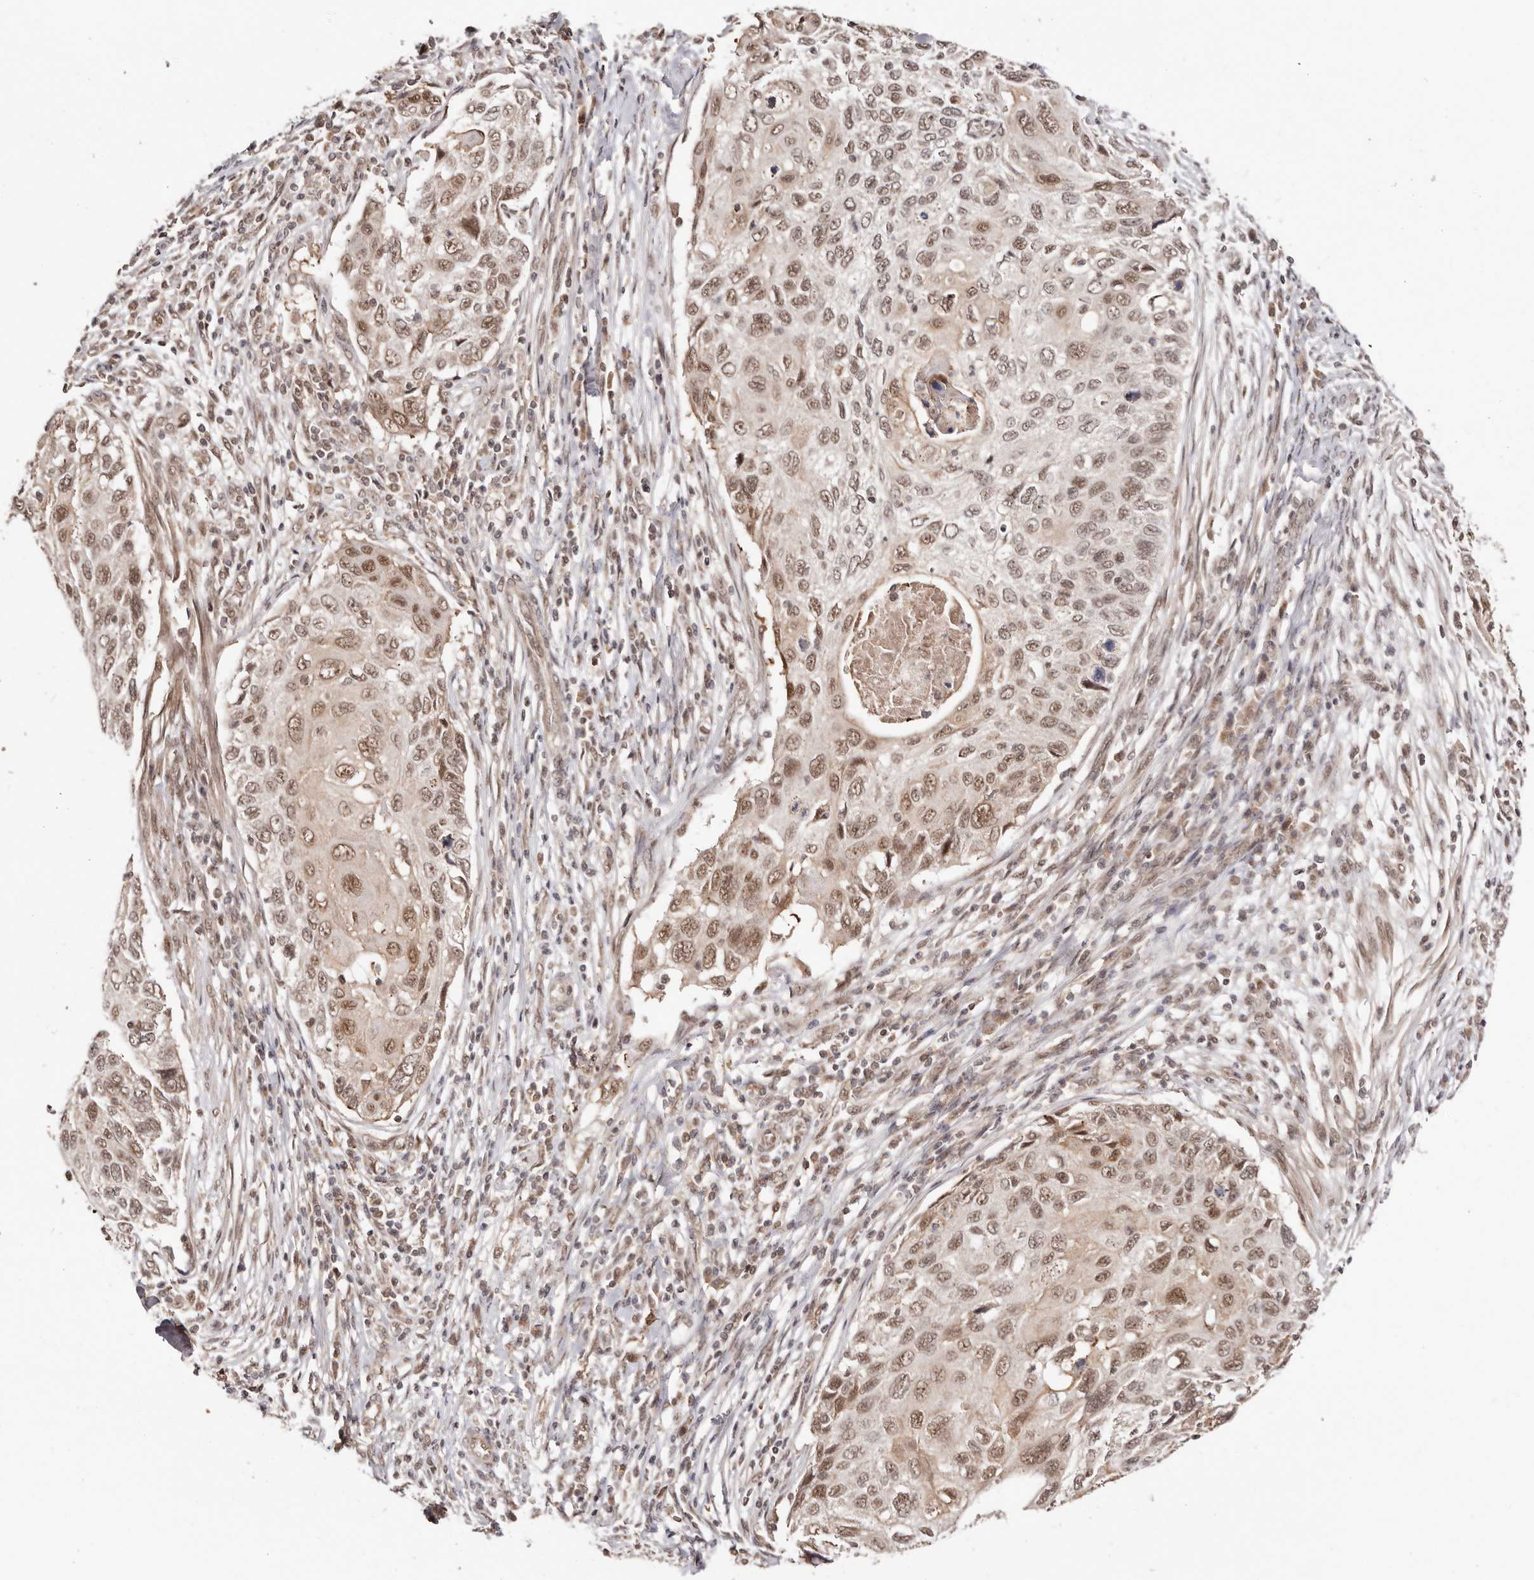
{"staining": {"intensity": "moderate", "quantity": ">75%", "location": "nuclear"}, "tissue": "cervical cancer", "cell_type": "Tumor cells", "image_type": "cancer", "snomed": [{"axis": "morphology", "description": "Squamous cell carcinoma, NOS"}, {"axis": "topography", "description": "Cervix"}], "caption": "Cervical cancer (squamous cell carcinoma) stained with DAB immunohistochemistry exhibits medium levels of moderate nuclear staining in about >75% of tumor cells.", "gene": "MED8", "patient": {"sex": "female", "age": 70}}